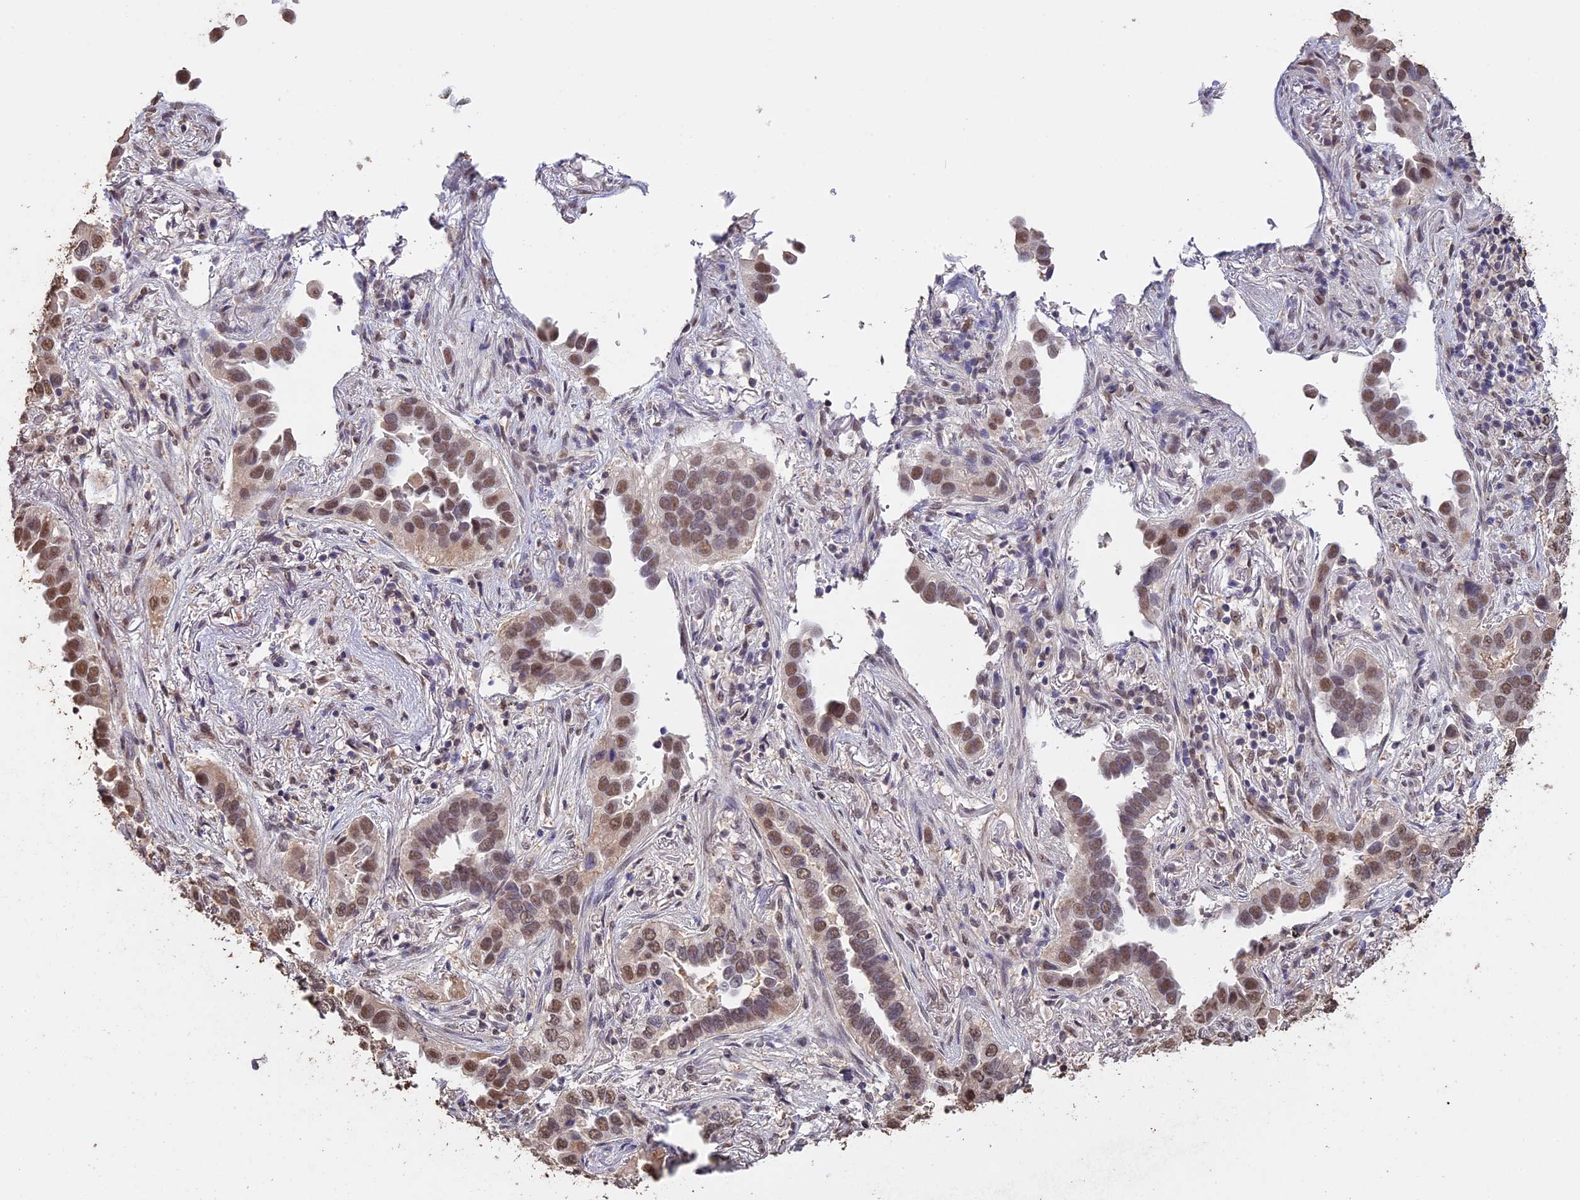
{"staining": {"intensity": "moderate", "quantity": ">75%", "location": "nuclear"}, "tissue": "lung cancer", "cell_type": "Tumor cells", "image_type": "cancer", "snomed": [{"axis": "morphology", "description": "Adenocarcinoma, NOS"}, {"axis": "topography", "description": "Lung"}], "caption": "High-power microscopy captured an immunohistochemistry photomicrograph of adenocarcinoma (lung), revealing moderate nuclear expression in about >75% of tumor cells. Nuclei are stained in blue.", "gene": "PSMC6", "patient": {"sex": "female", "age": 76}}